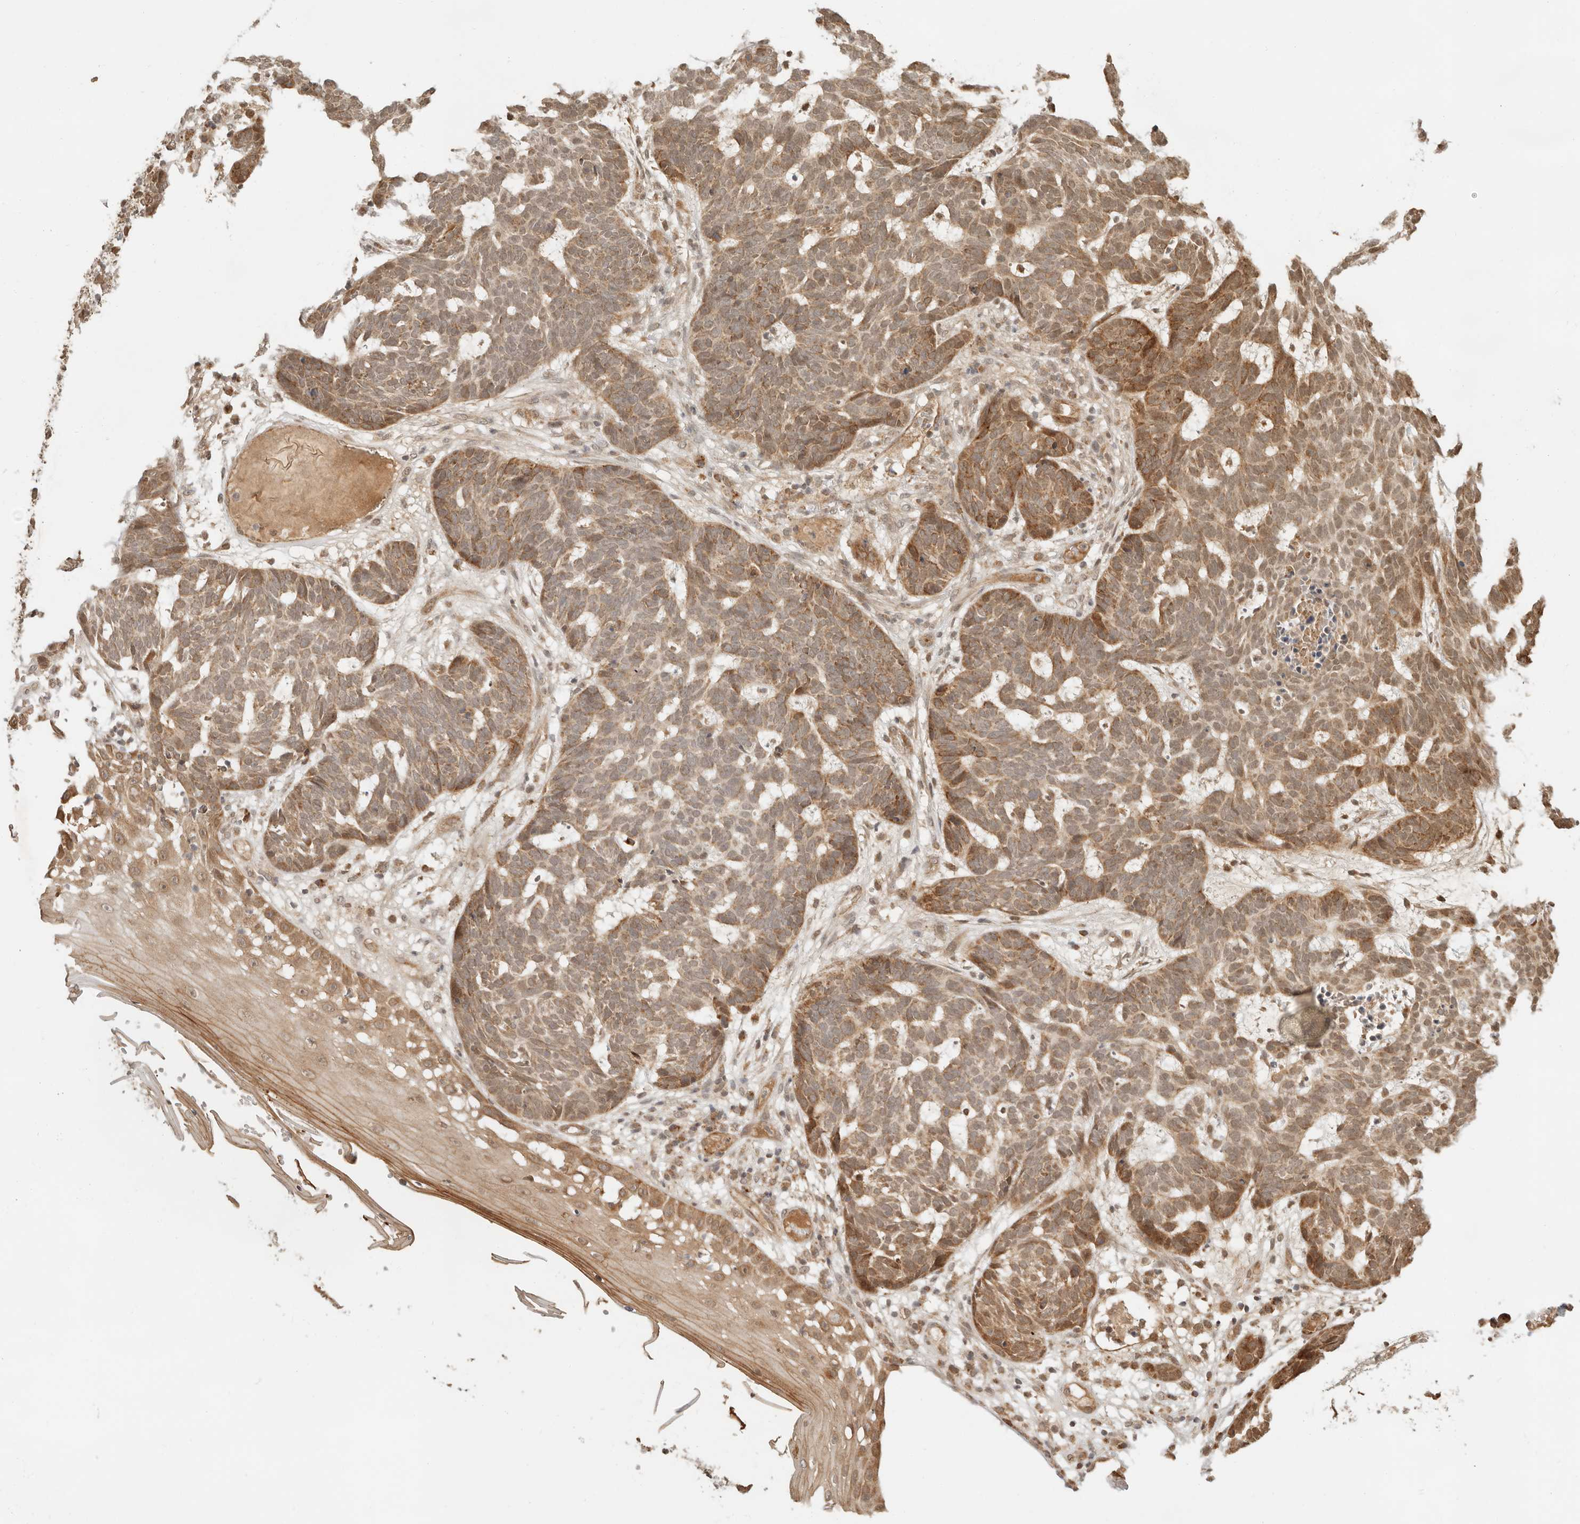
{"staining": {"intensity": "moderate", "quantity": ">75%", "location": "cytoplasmic/membranous,nuclear"}, "tissue": "skin cancer", "cell_type": "Tumor cells", "image_type": "cancer", "snomed": [{"axis": "morphology", "description": "Basal cell carcinoma"}, {"axis": "topography", "description": "Skin"}], "caption": "There is medium levels of moderate cytoplasmic/membranous and nuclear expression in tumor cells of skin basal cell carcinoma, as demonstrated by immunohistochemical staining (brown color).", "gene": "BAALC", "patient": {"sex": "male", "age": 85}}